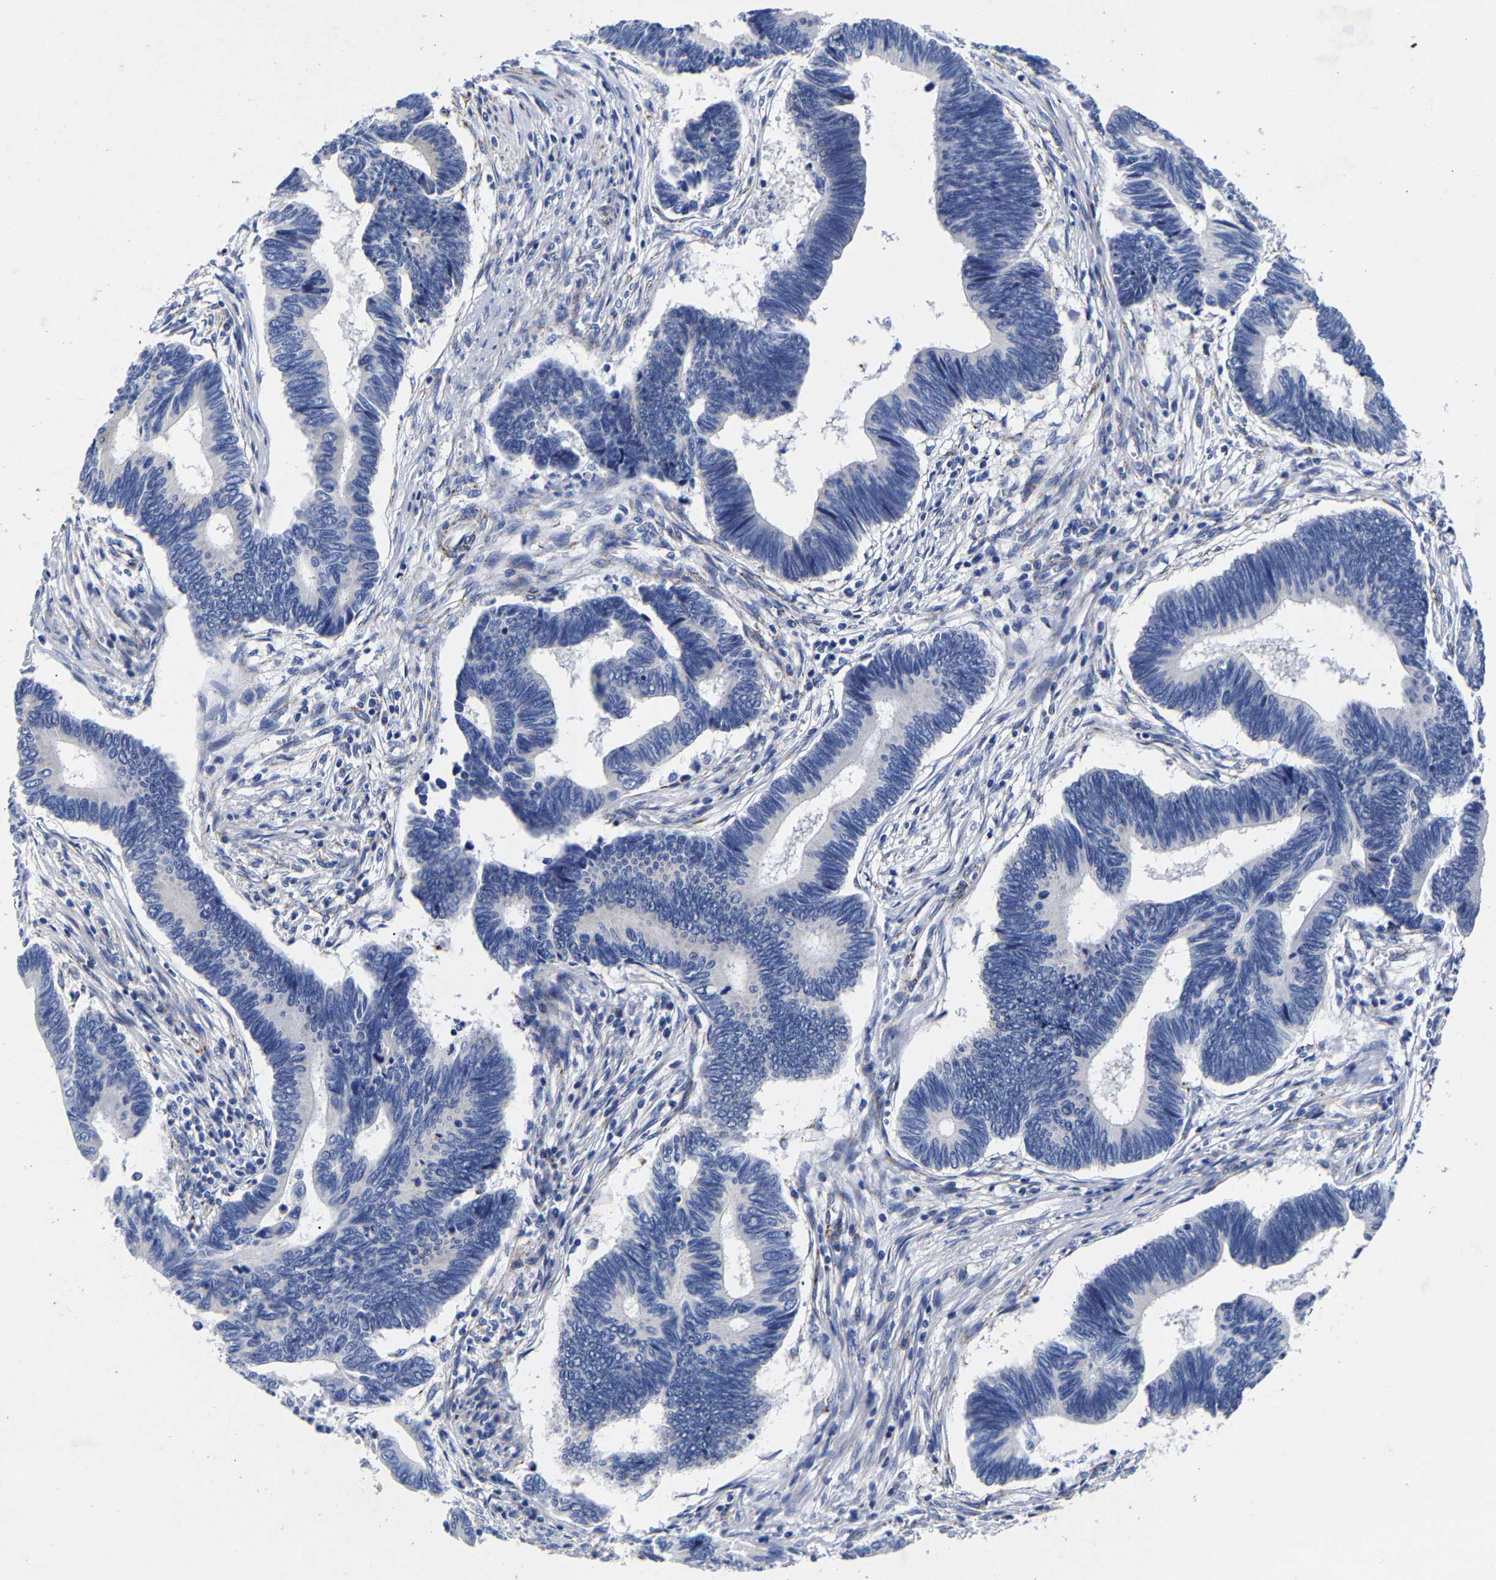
{"staining": {"intensity": "negative", "quantity": "none", "location": "none"}, "tissue": "pancreatic cancer", "cell_type": "Tumor cells", "image_type": "cancer", "snomed": [{"axis": "morphology", "description": "Adenocarcinoma, NOS"}, {"axis": "topography", "description": "Pancreas"}], "caption": "An immunohistochemistry (IHC) histopathology image of adenocarcinoma (pancreatic) is shown. There is no staining in tumor cells of adenocarcinoma (pancreatic).", "gene": "AASS", "patient": {"sex": "female", "age": 70}}